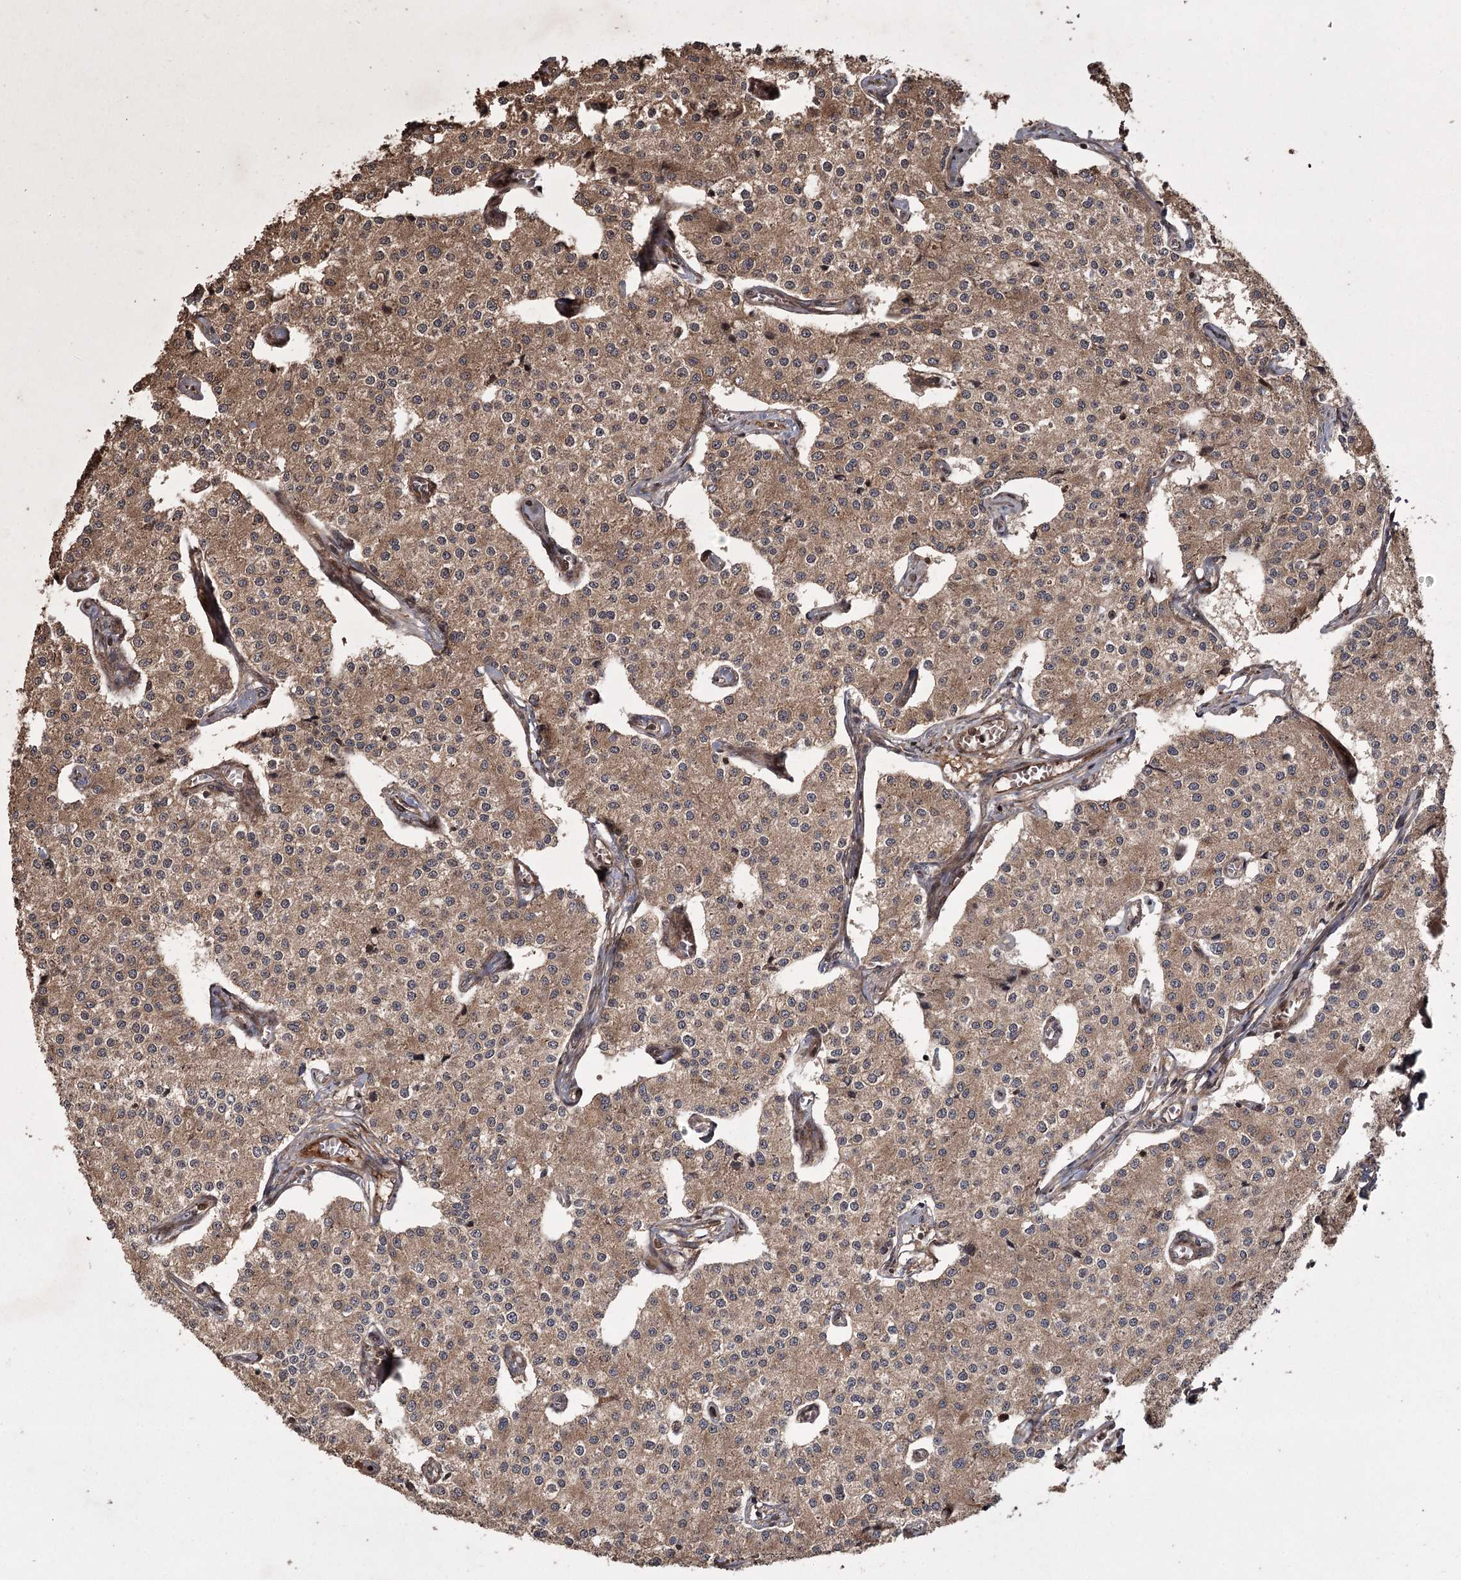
{"staining": {"intensity": "moderate", "quantity": ">75%", "location": "cytoplasmic/membranous"}, "tissue": "carcinoid", "cell_type": "Tumor cells", "image_type": "cancer", "snomed": [{"axis": "morphology", "description": "Carcinoid, malignant, NOS"}, {"axis": "topography", "description": "Colon"}], "caption": "Carcinoid was stained to show a protein in brown. There is medium levels of moderate cytoplasmic/membranous expression in approximately >75% of tumor cells. (DAB = brown stain, brightfield microscopy at high magnification).", "gene": "RPAP3", "patient": {"sex": "female", "age": 52}}